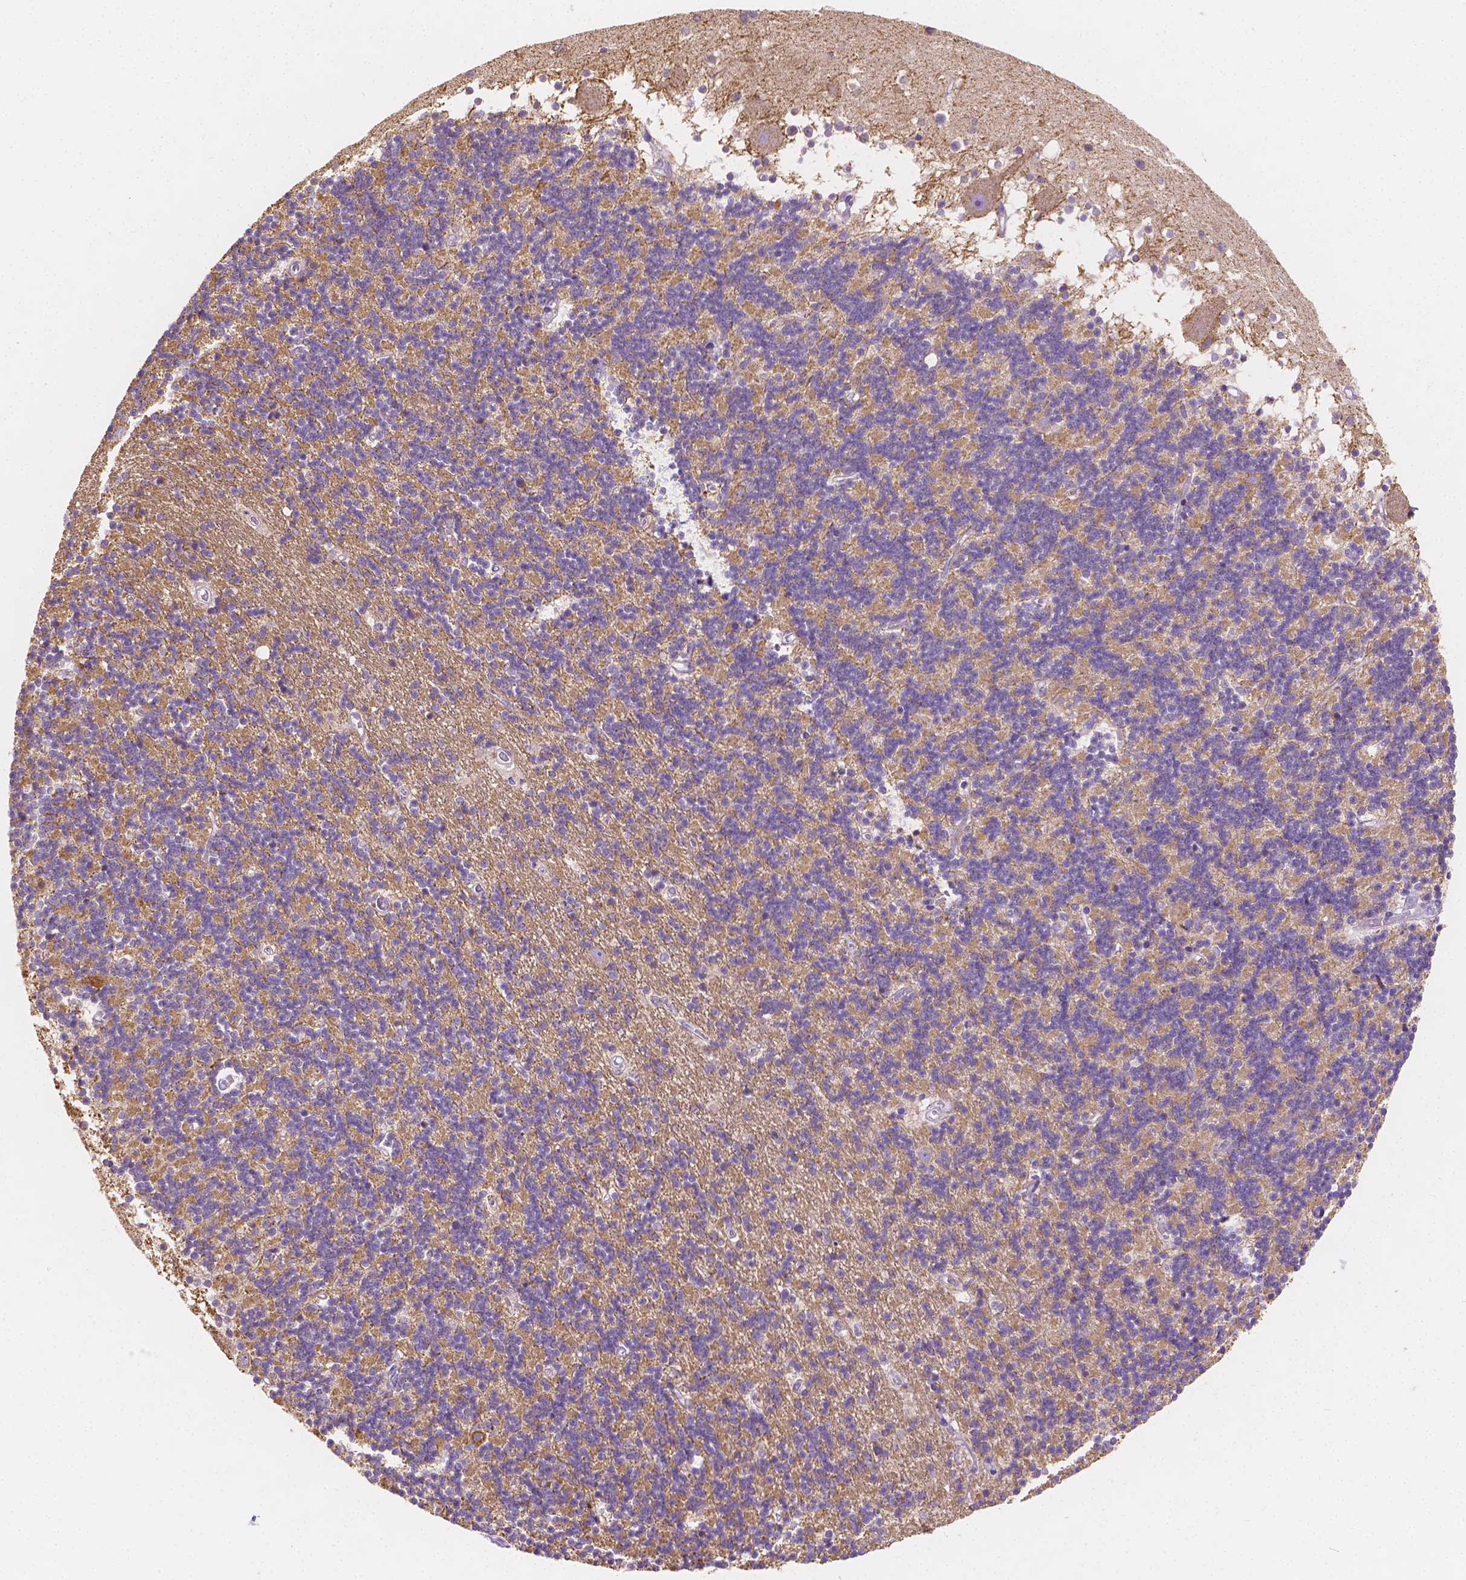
{"staining": {"intensity": "moderate", "quantity": ">75%", "location": "cytoplasmic/membranous"}, "tissue": "cerebellum", "cell_type": "Cells in granular layer", "image_type": "normal", "snomed": [{"axis": "morphology", "description": "Normal tissue, NOS"}, {"axis": "topography", "description": "Cerebellum"}], "caption": "Brown immunohistochemical staining in unremarkable human cerebellum displays moderate cytoplasmic/membranous staining in about >75% of cells in granular layer. Using DAB (brown) and hematoxylin (blue) stains, captured at high magnification using brightfield microscopy.", "gene": "TMEM130", "patient": {"sex": "male", "age": 54}}